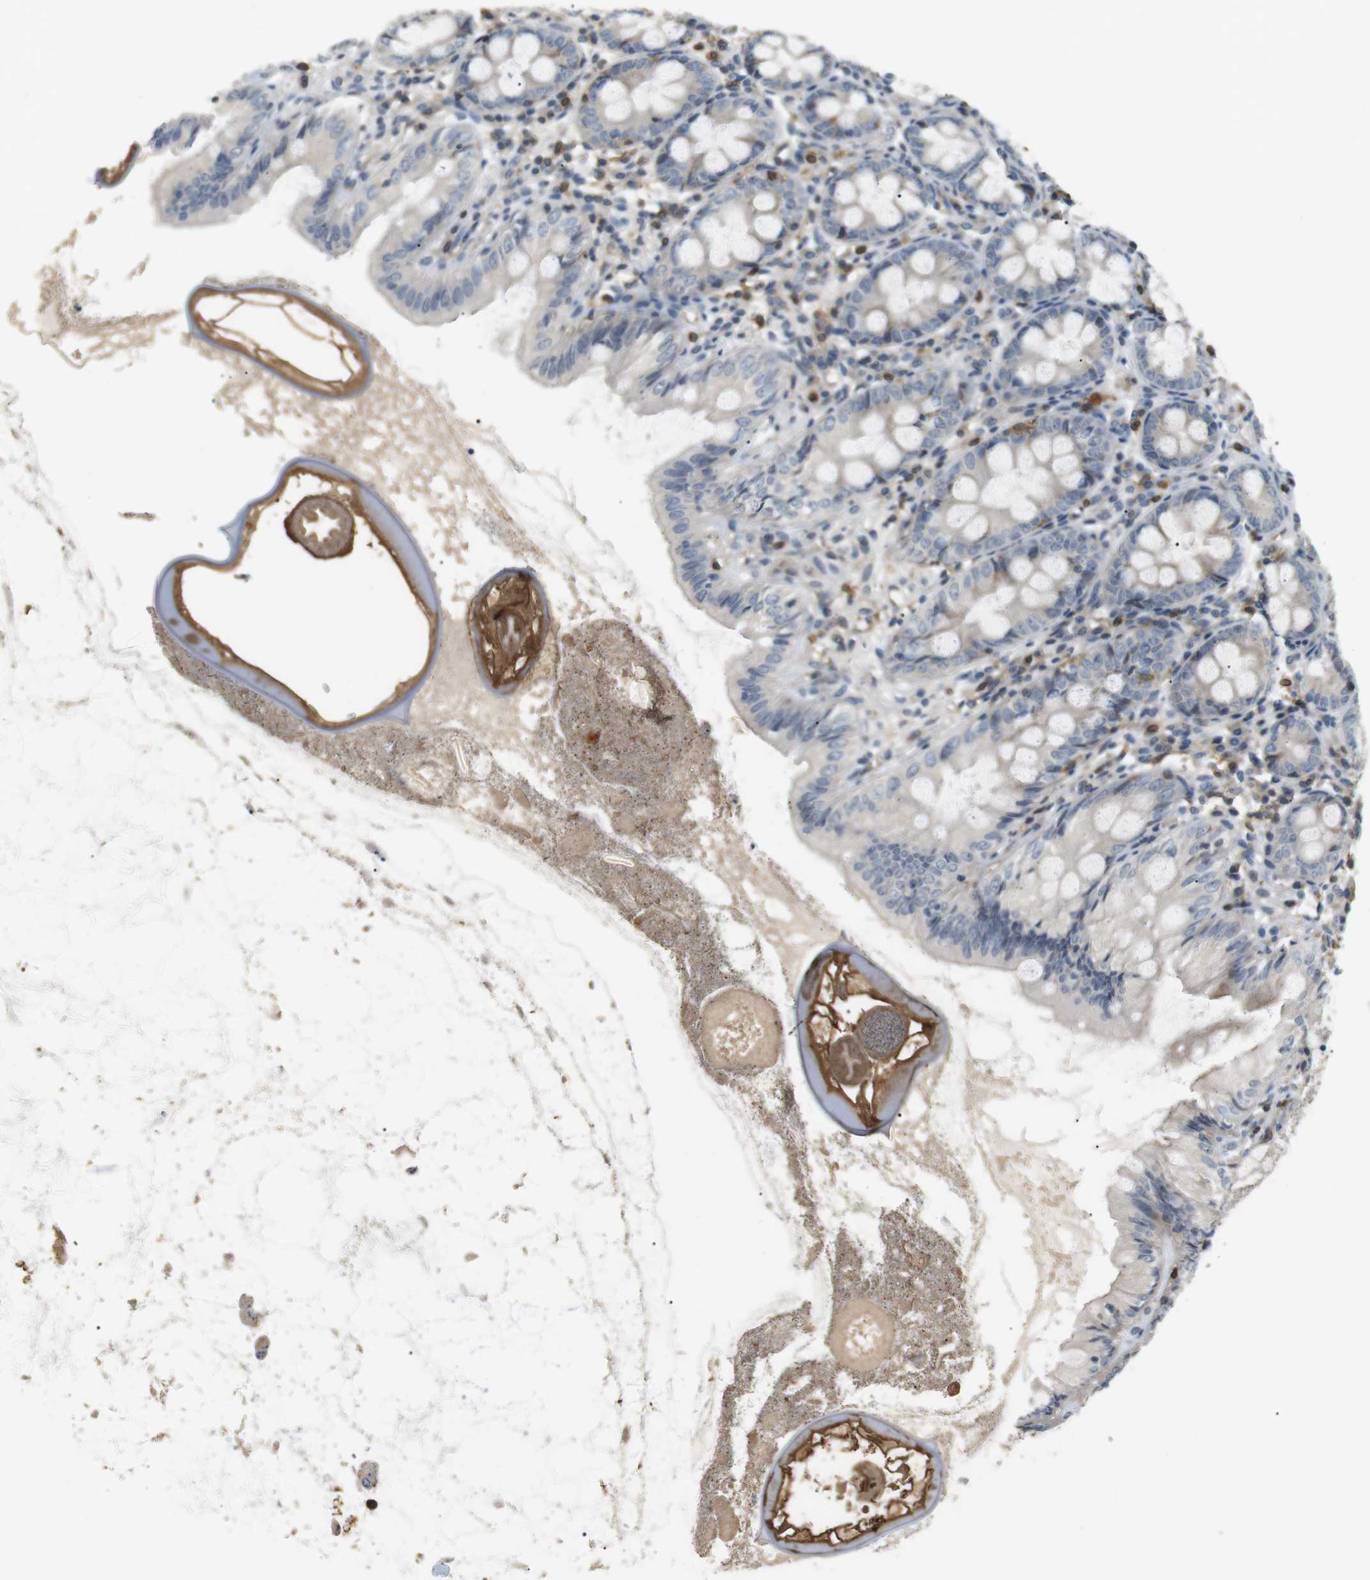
{"staining": {"intensity": "weak", "quantity": "25%-75%", "location": "cytoplasmic/membranous"}, "tissue": "appendix", "cell_type": "Glandular cells", "image_type": "normal", "snomed": [{"axis": "morphology", "description": "Normal tissue, NOS"}, {"axis": "topography", "description": "Appendix"}], "caption": "Normal appendix exhibits weak cytoplasmic/membranous staining in about 25%-75% of glandular cells.", "gene": "P2RY1", "patient": {"sex": "female", "age": 77}}